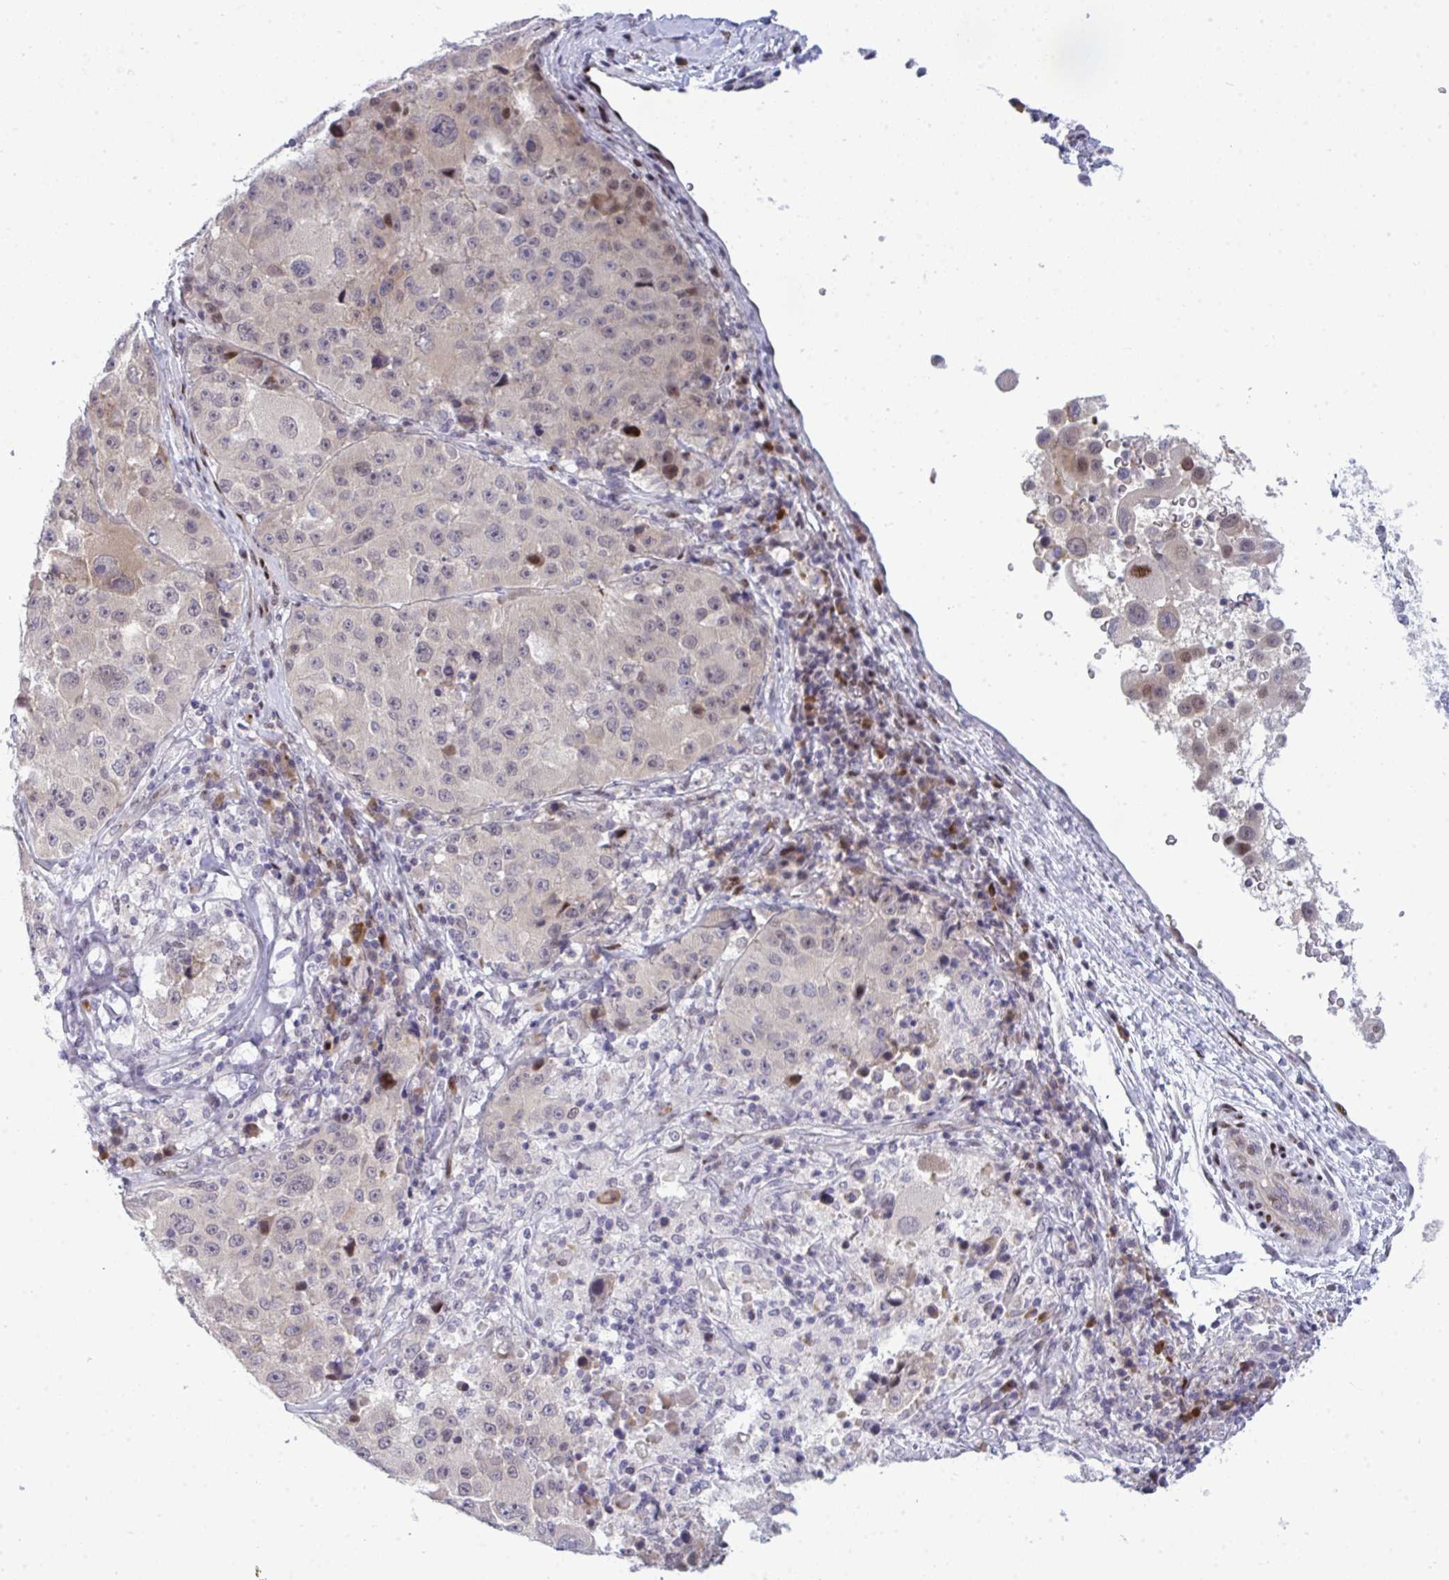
{"staining": {"intensity": "moderate", "quantity": "<25%", "location": "nuclear"}, "tissue": "melanoma", "cell_type": "Tumor cells", "image_type": "cancer", "snomed": [{"axis": "morphology", "description": "Malignant melanoma, Metastatic site"}, {"axis": "topography", "description": "Lymph node"}], "caption": "This histopathology image reveals immunohistochemistry (IHC) staining of malignant melanoma (metastatic site), with low moderate nuclear positivity in approximately <25% of tumor cells.", "gene": "TAB1", "patient": {"sex": "male", "age": 62}}